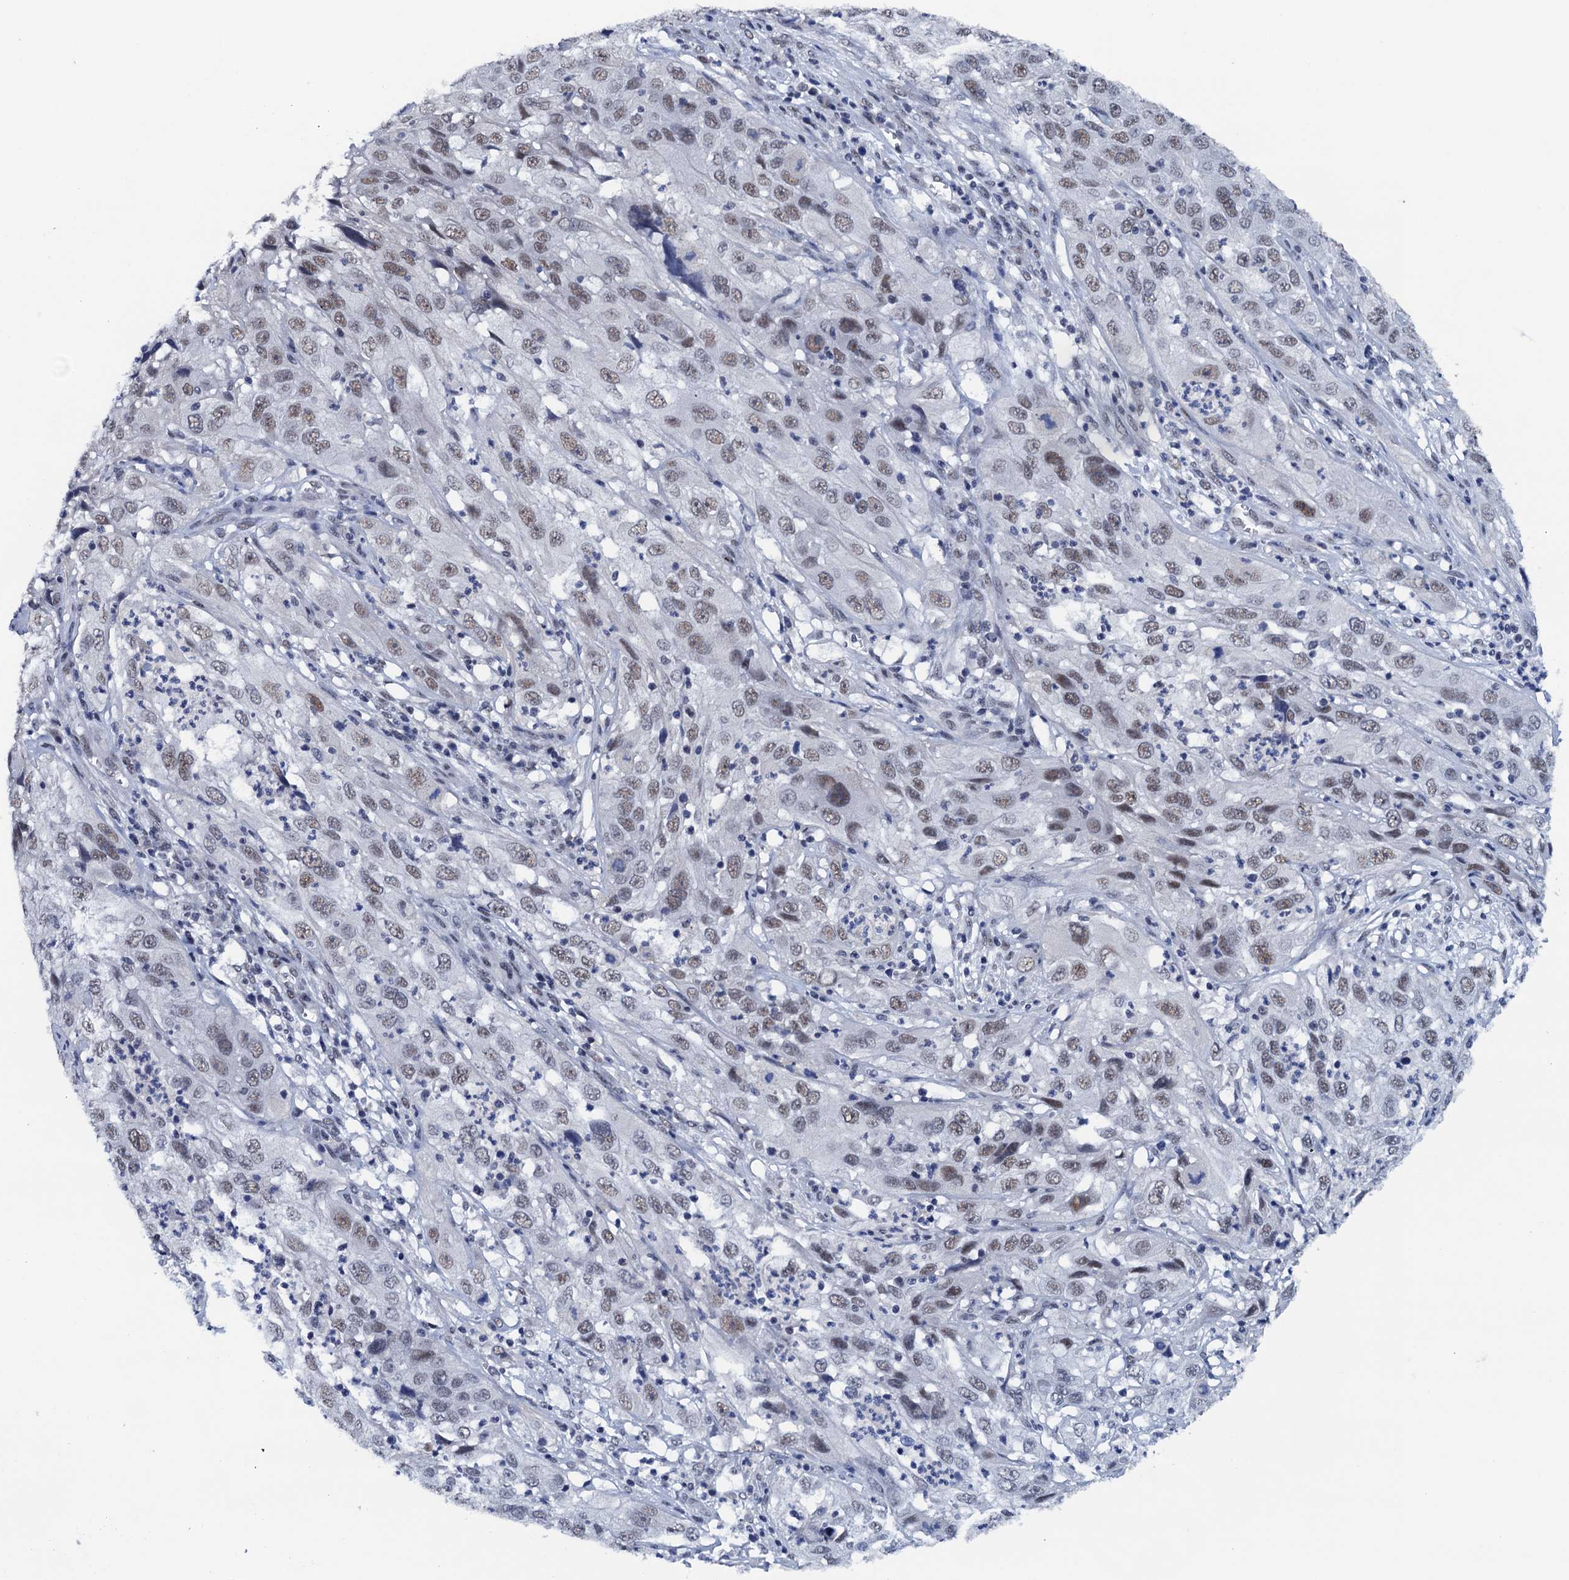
{"staining": {"intensity": "moderate", "quantity": ">75%", "location": "nuclear"}, "tissue": "cervical cancer", "cell_type": "Tumor cells", "image_type": "cancer", "snomed": [{"axis": "morphology", "description": "Squamous cell carcinoma, NOS"}, {"axis": "topography", "description": "Cervix"}], "caption": "Protein expression by IHC reveals moderate nuclear expression in about >75% of tumor cells in cervical squamous cell carcinoma.", "gene": "FNBP4", "patient": {"sex": "female", "age": 32}}